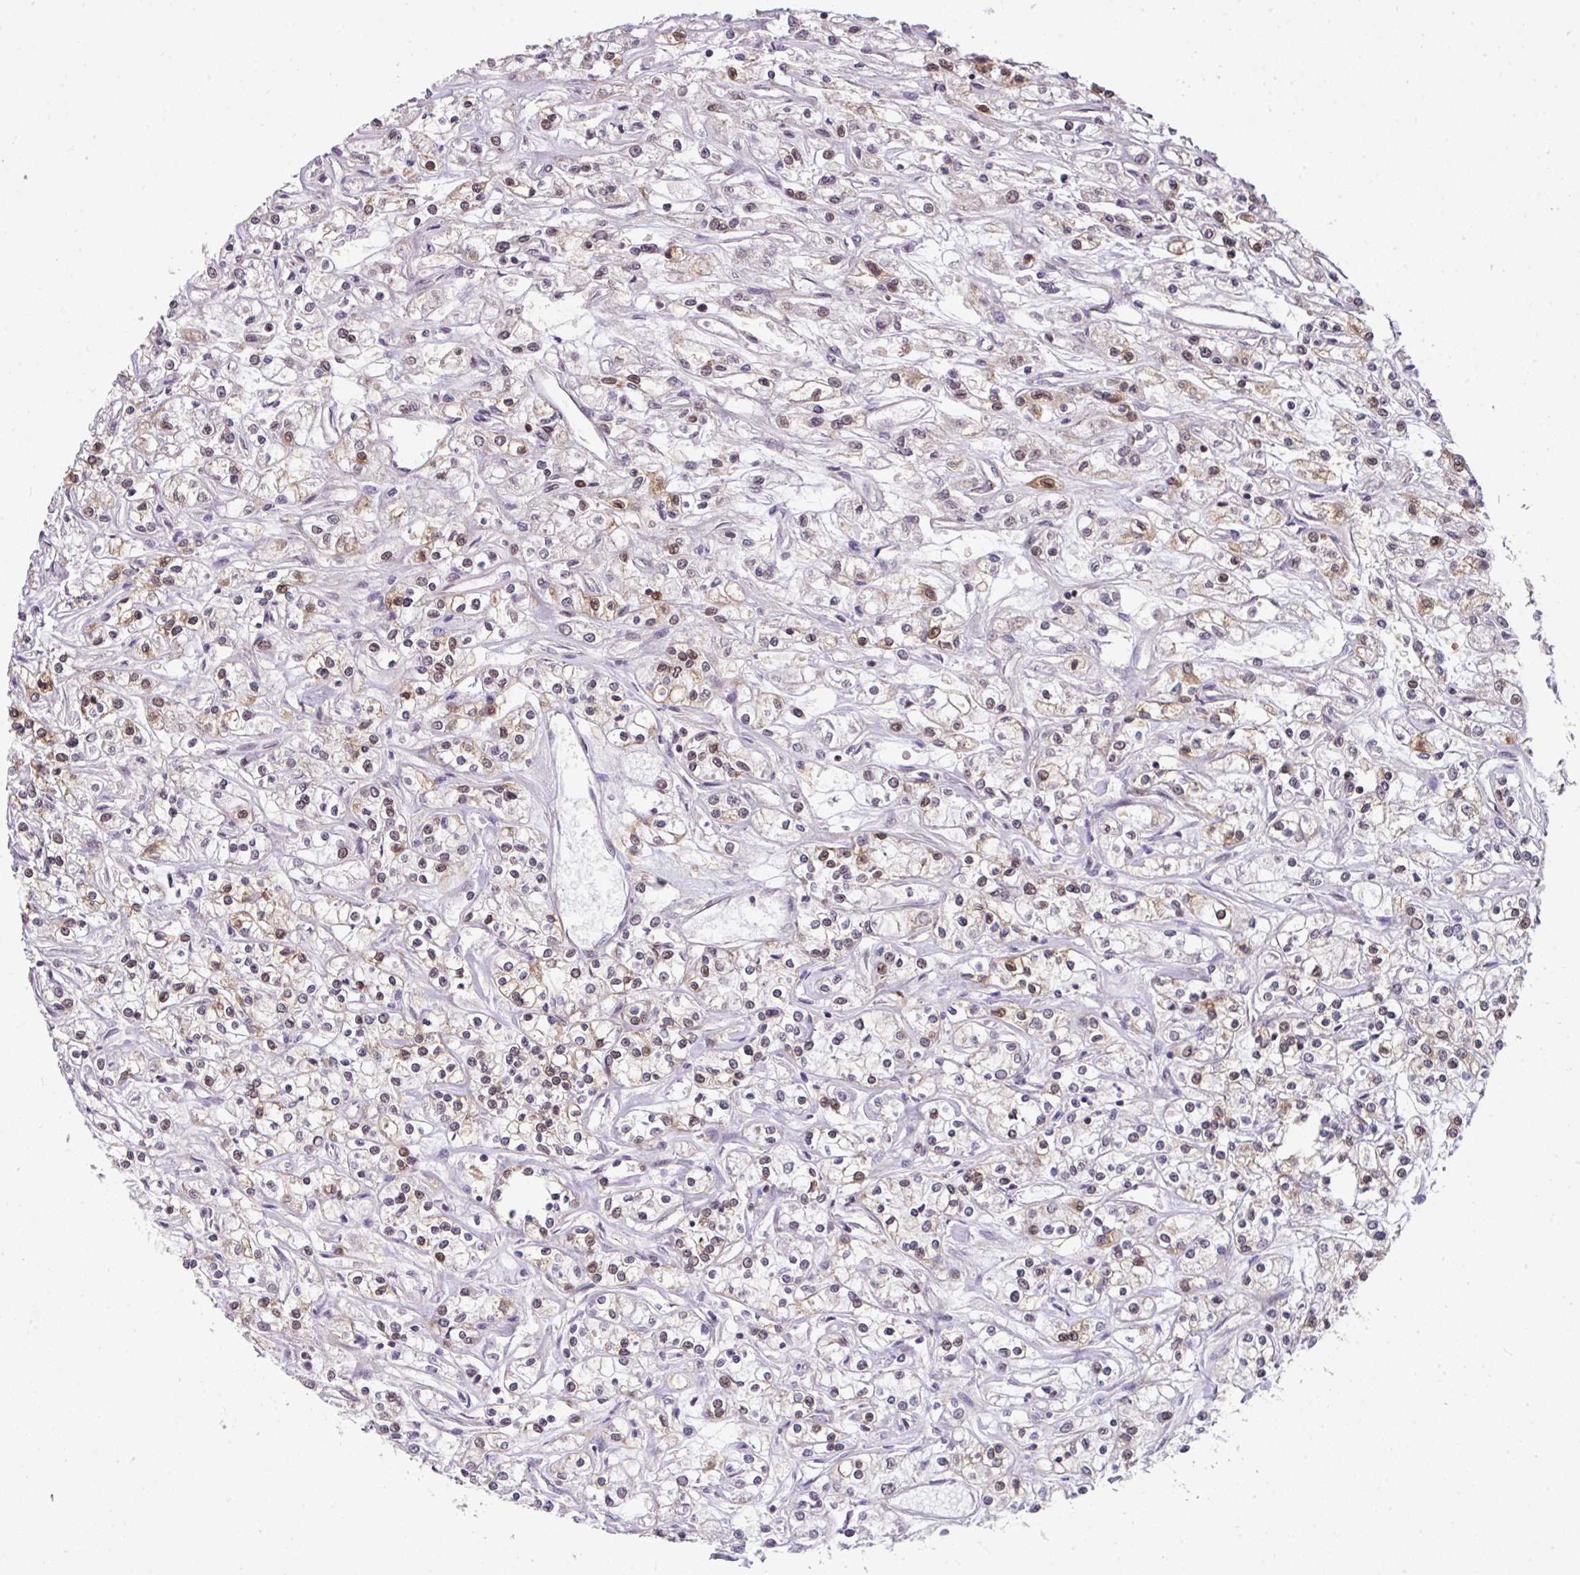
{"staining": {"intensity": "moderate", "quantity": "25%-75%", "location": "cytoplasmic/membranous,nuclear"}, "tissue": "renal cancer", "cell_type": "Tumor cells", "image_type": "cancer", "snomed": [{"axis": "morphology", "description": "Adenocarcinoma, NOS"}, {"axis": "topography", "description": "Kidney"}], "caption": "An image of renal cancer stained for a protein reveals moderate cytoplasmic/membranous and nuclear brown staining in tumor cells.", "gene": "PLK1", "patient": {"sex": "female", "age": 59}}